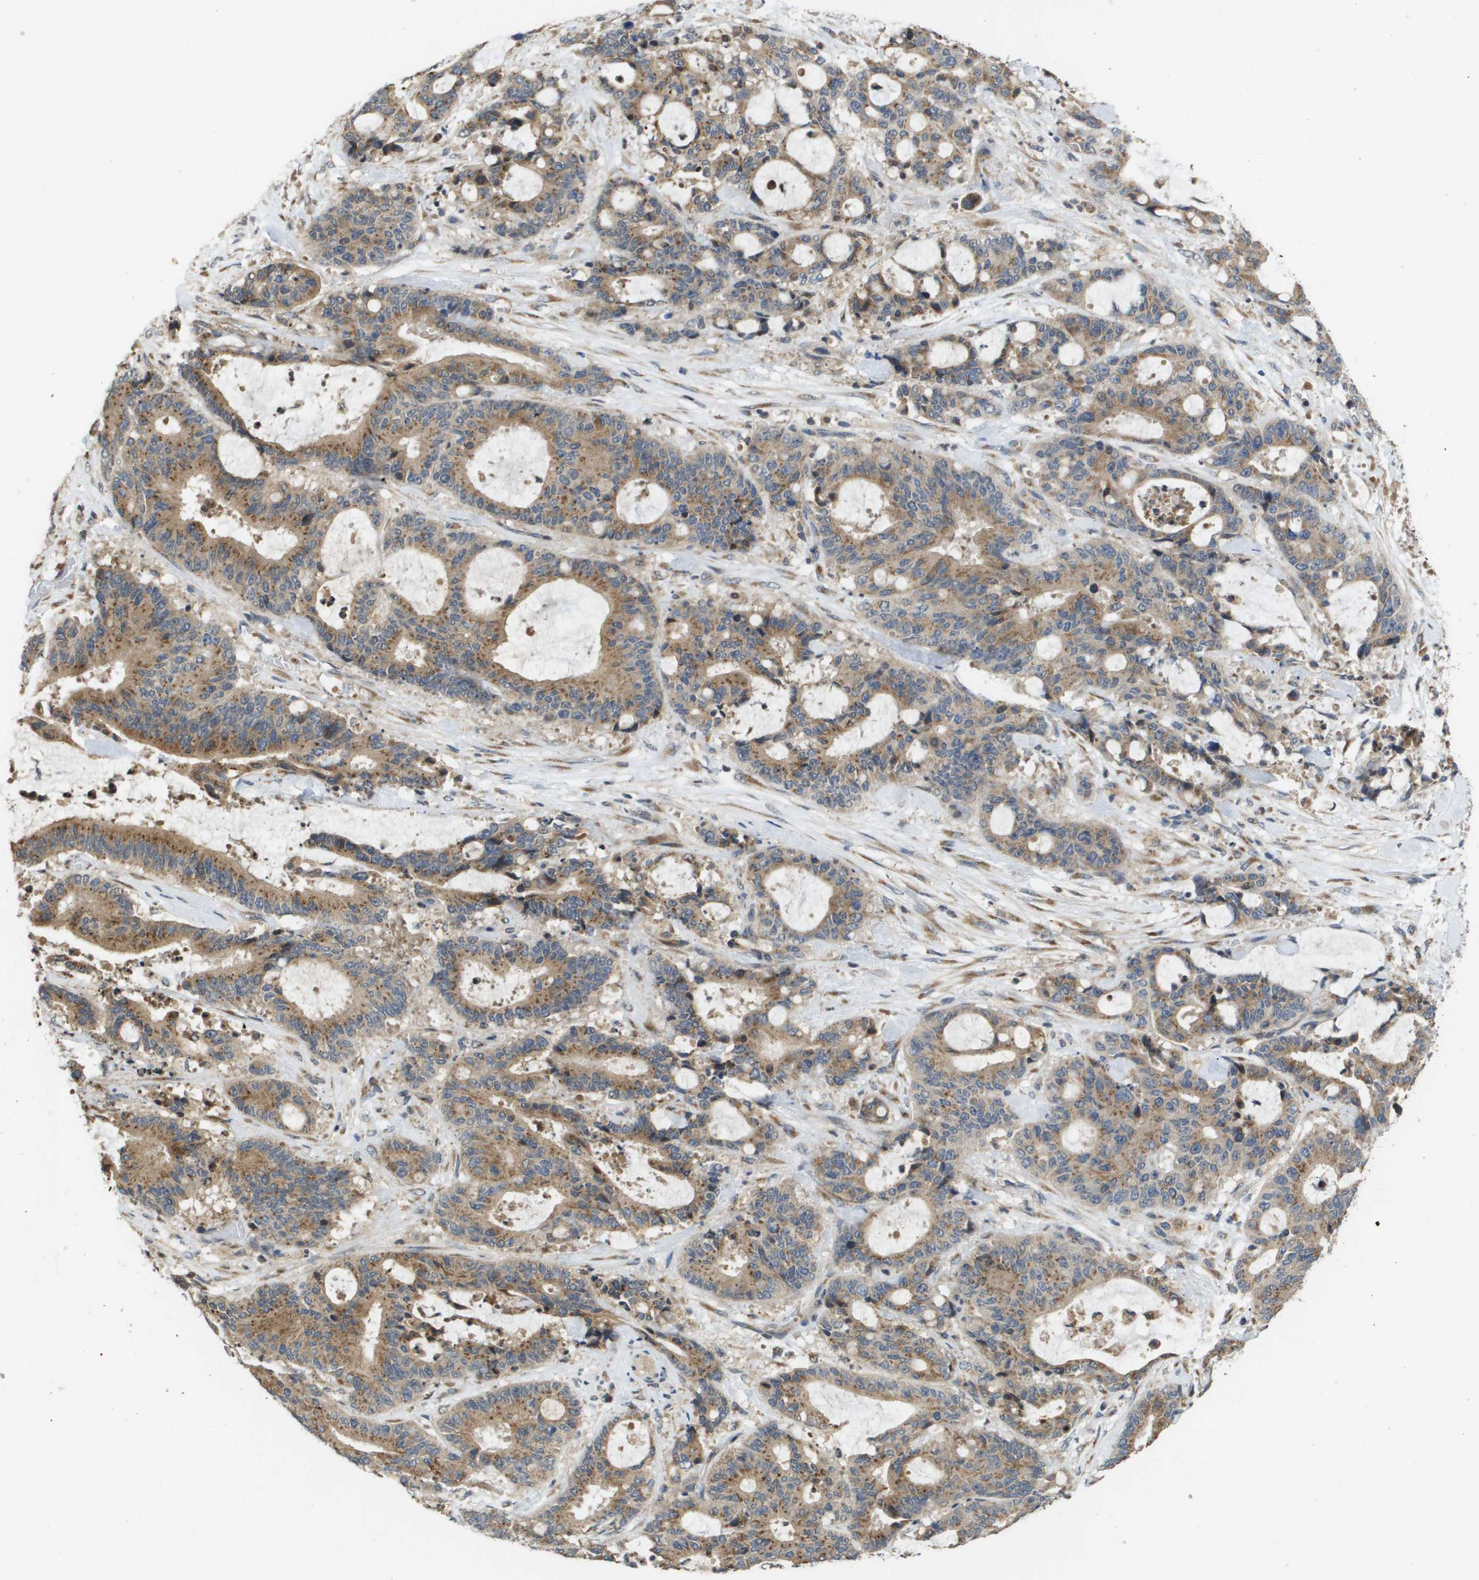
{"staining": {"intensity": "moderate", "quantity": ">75%", "location": "cytoplasmic/membranous"}, "tissue": "liver cancer", "cell_type": "Tumor cells", "image_type": "cancer", "snomed": [{"axis": "morphology", "description": "Normal tissue, NOS"}, {"axis": "morphology", "description": "Cholangiocarcinoma"}, {"axis": "topography", "description": "Liver"}, {"axis": "topography", "description": "Peripheral nerve tissue"}], "caption": "About >75% of tumor cells in human cholangiocarcinoma (liver) demonstrate moderate cytoplasmic/membranous protein staining as visualized by brown immunohistochemical staining.", "gene": "PCK1", "patient": {"sex": "female", "age": 73}}